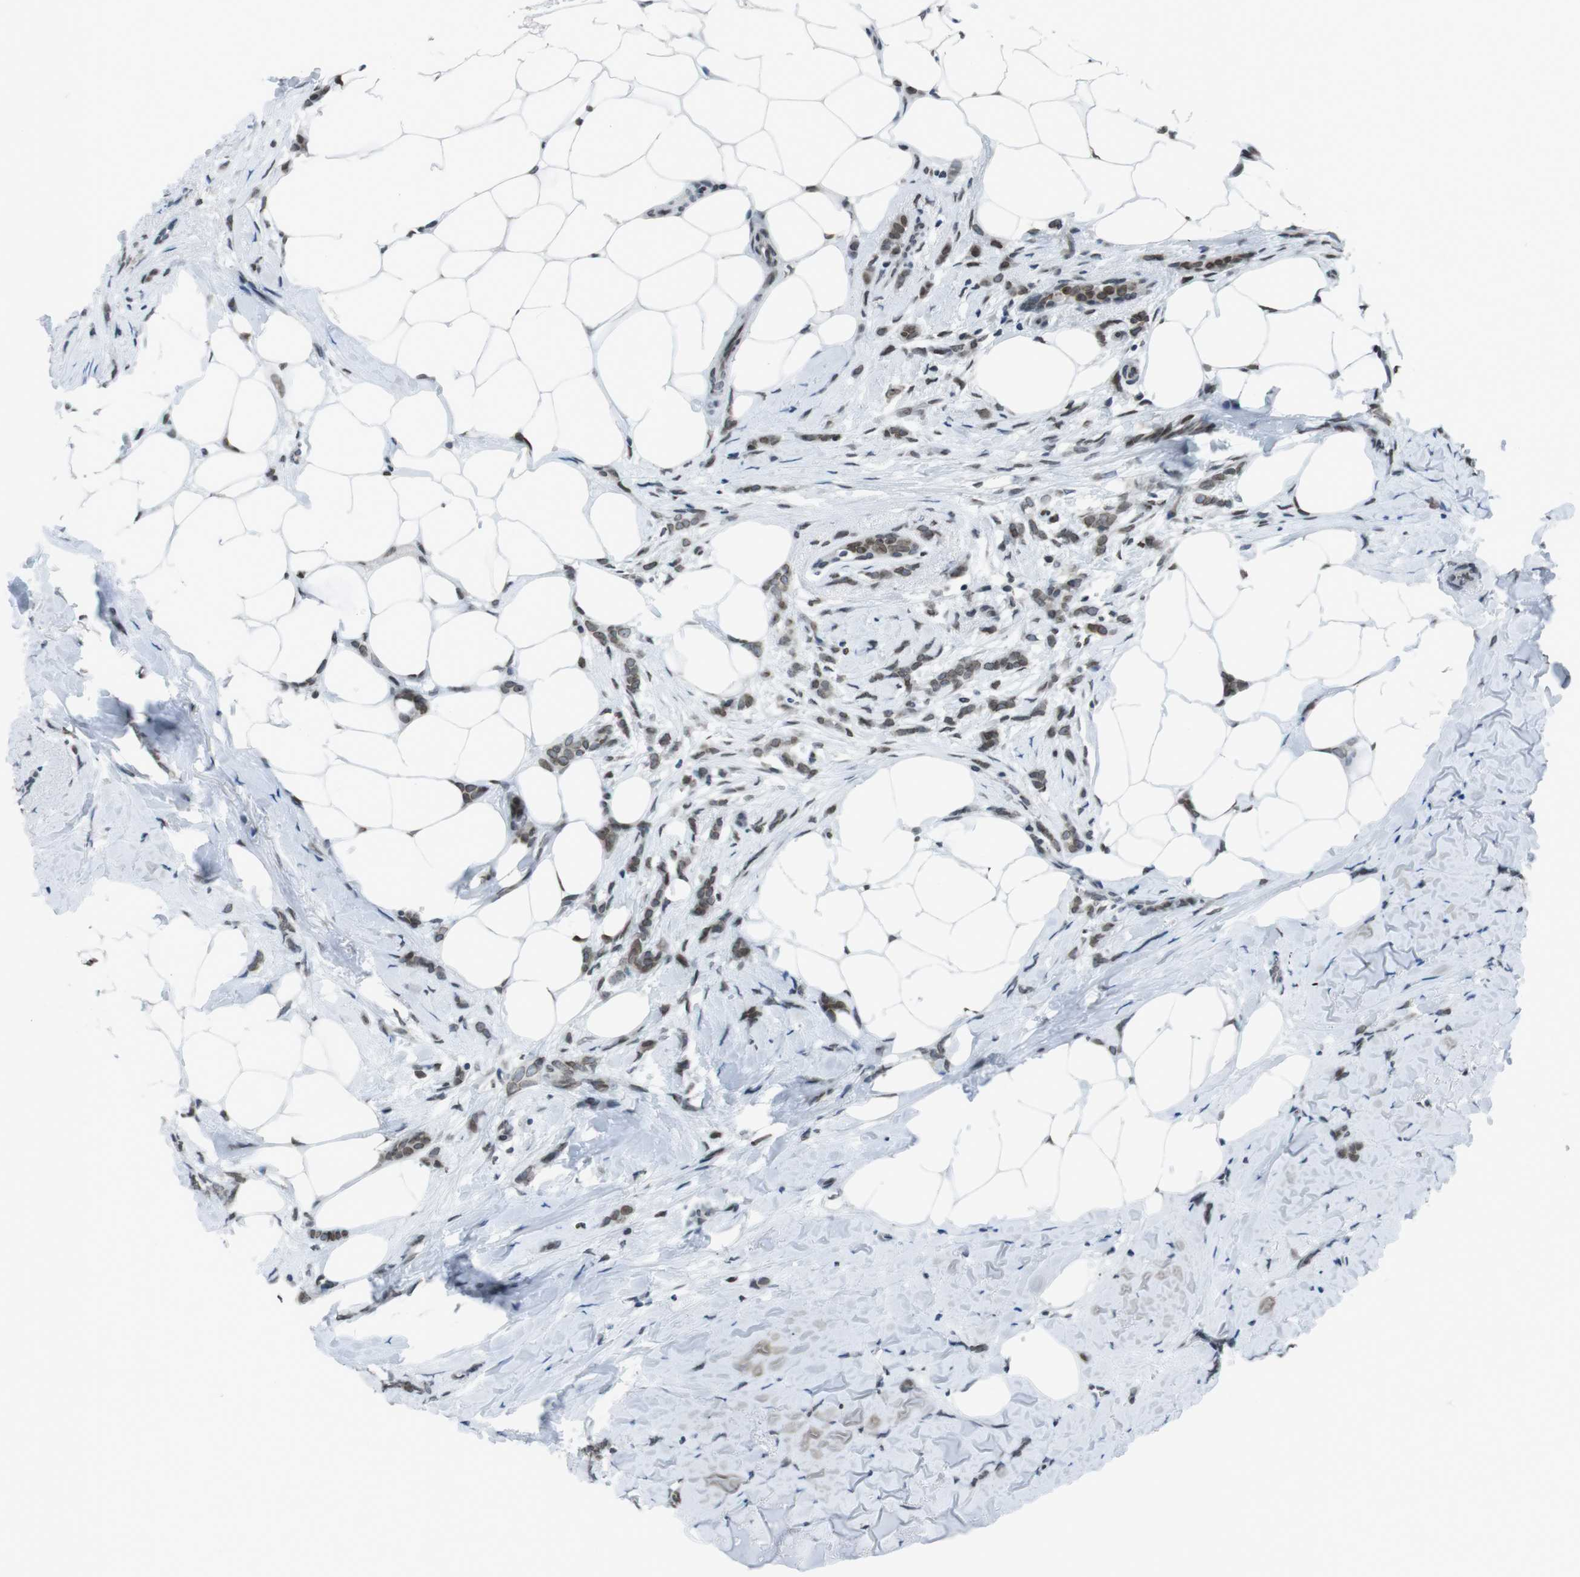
{"staining": {"intensity": "moderate", "quantity": ">75%", "location": "cytoplasmic/membranous,nuclear"}, "tissue": "breast cancer", "cell_type": "Tumor cells", "image_type": "cancer", "snomed": [{"axis": "morphology", "description": "Lobular carcinoma, in situ"}, {"axis": "morphology", "description": "Lobular carcinoma"}, {"axis": "topography", "description": "Breast"}], "caption": "Moderate cytoplasmic/membranous and nuclear protein staining is identified in approximately >75% of tumor cells in lobular carcinoma in situ (breast).", "gene": "MAD1L1", "patient": {"sex": "female", "age": 41}}